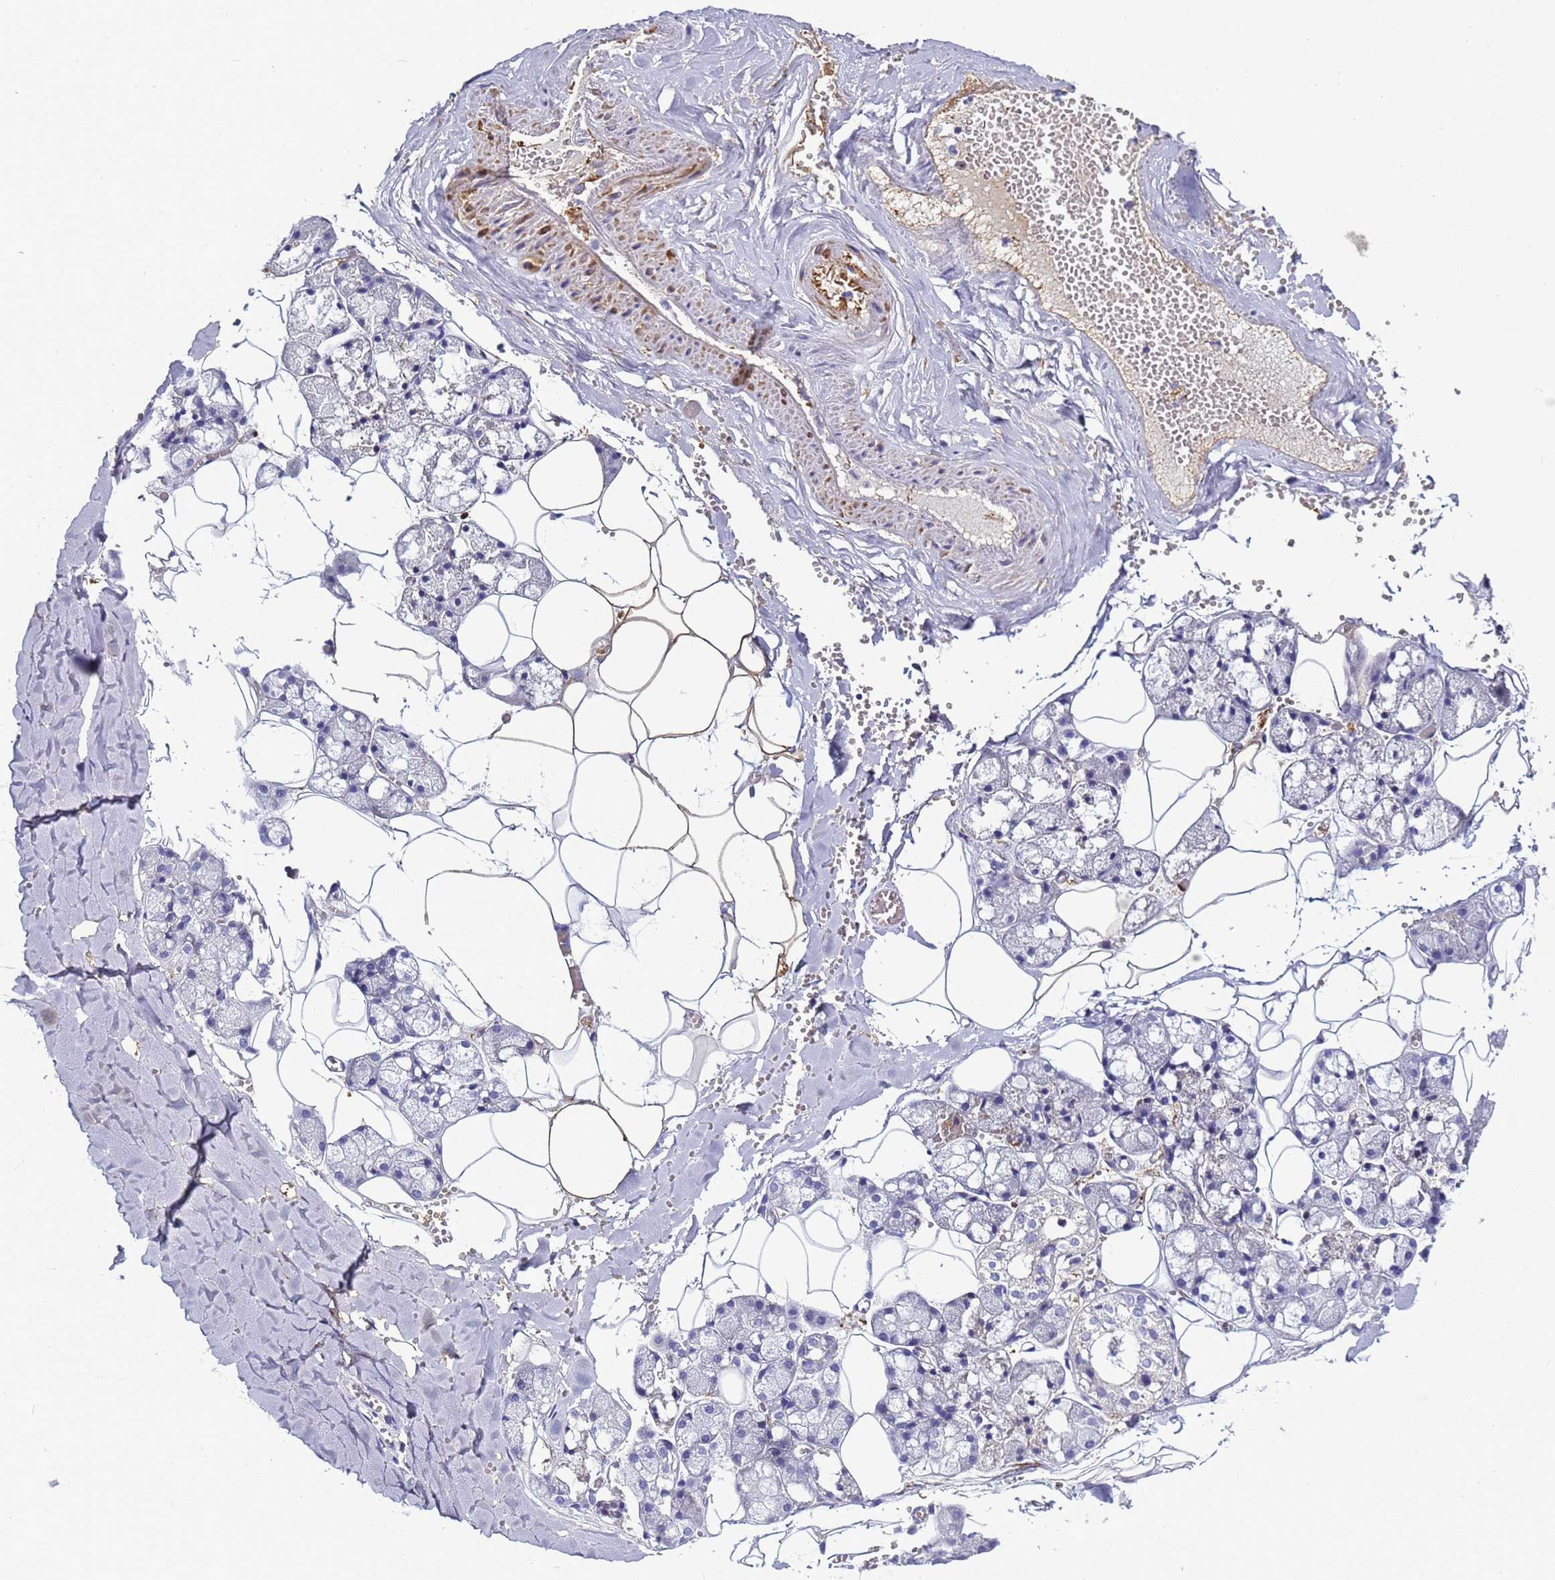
{"staining": {"intensity": "negative", "quantity": "none", "location": "none"}, "tissue": "salivary gland", "cell_type": "Glandular cells", "image_type": "normal", "snomed": [{"axis": "morphology", "description": "Normal tissue, NOS"}, {"axis": "topography", "description": "Salivary gland"}], "caption": "Immunohistochemical staining of unremarkable human salivary gland reveals no significant staining in glandular cells.", "gene": "C4orf46", "patient": {"sex": "male", "age": 62}}